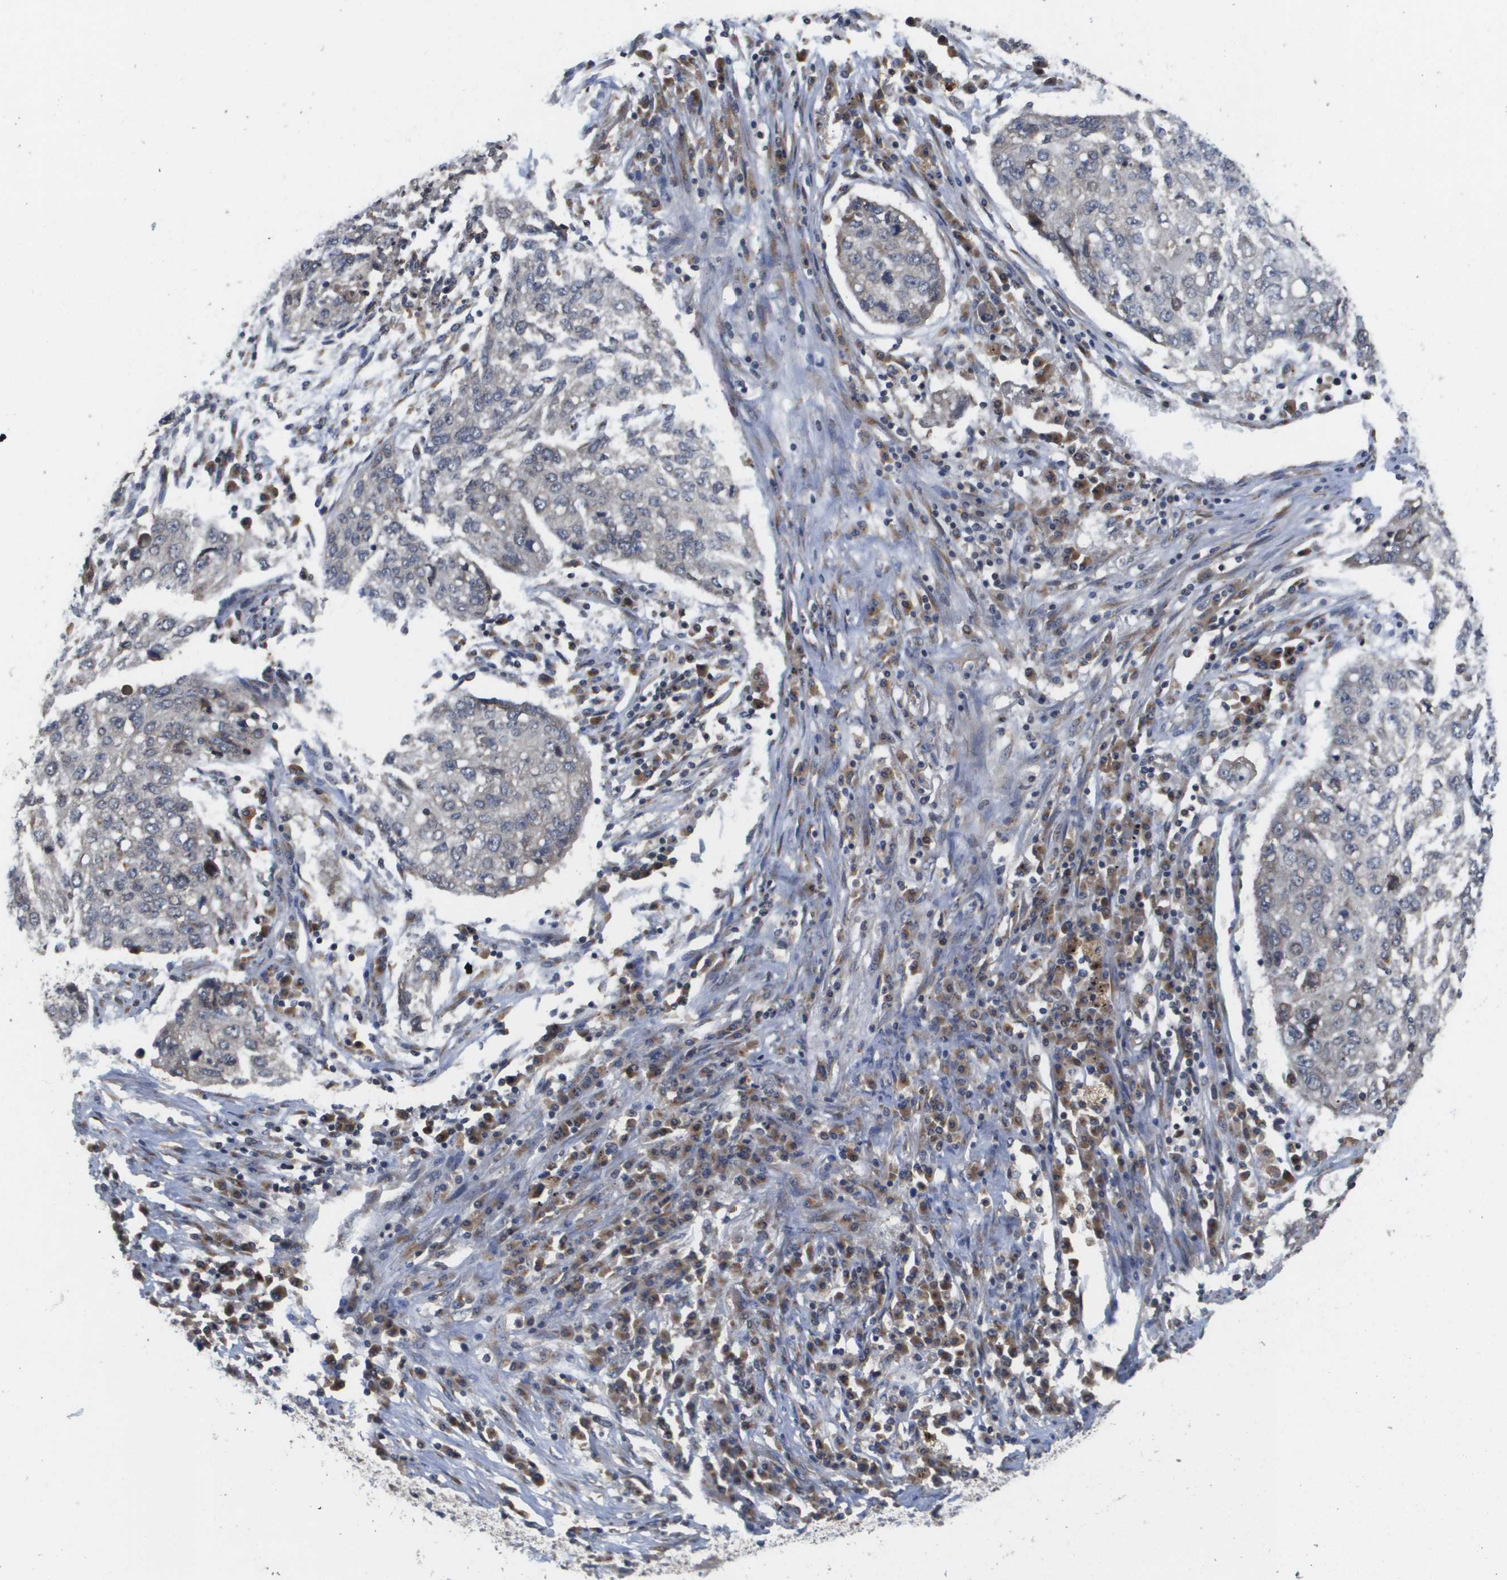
{"staining": {"intensity": "negative", "quantity": "none", "location": "none"}, "tissue": "lung cancer", "cell_type": "Tumor cells", "image_type": "cancer", "snomed": [{"axis": "morphology", "description": "Squamous cell carcinoma, NOS"}, {"axis": "topography", "description": "Lung"}], "caption": "Tumor cells are negative for protein expression in human lung cancer.", "gene": "PCK1", "patient": {"sex": "female", "age": 63}}